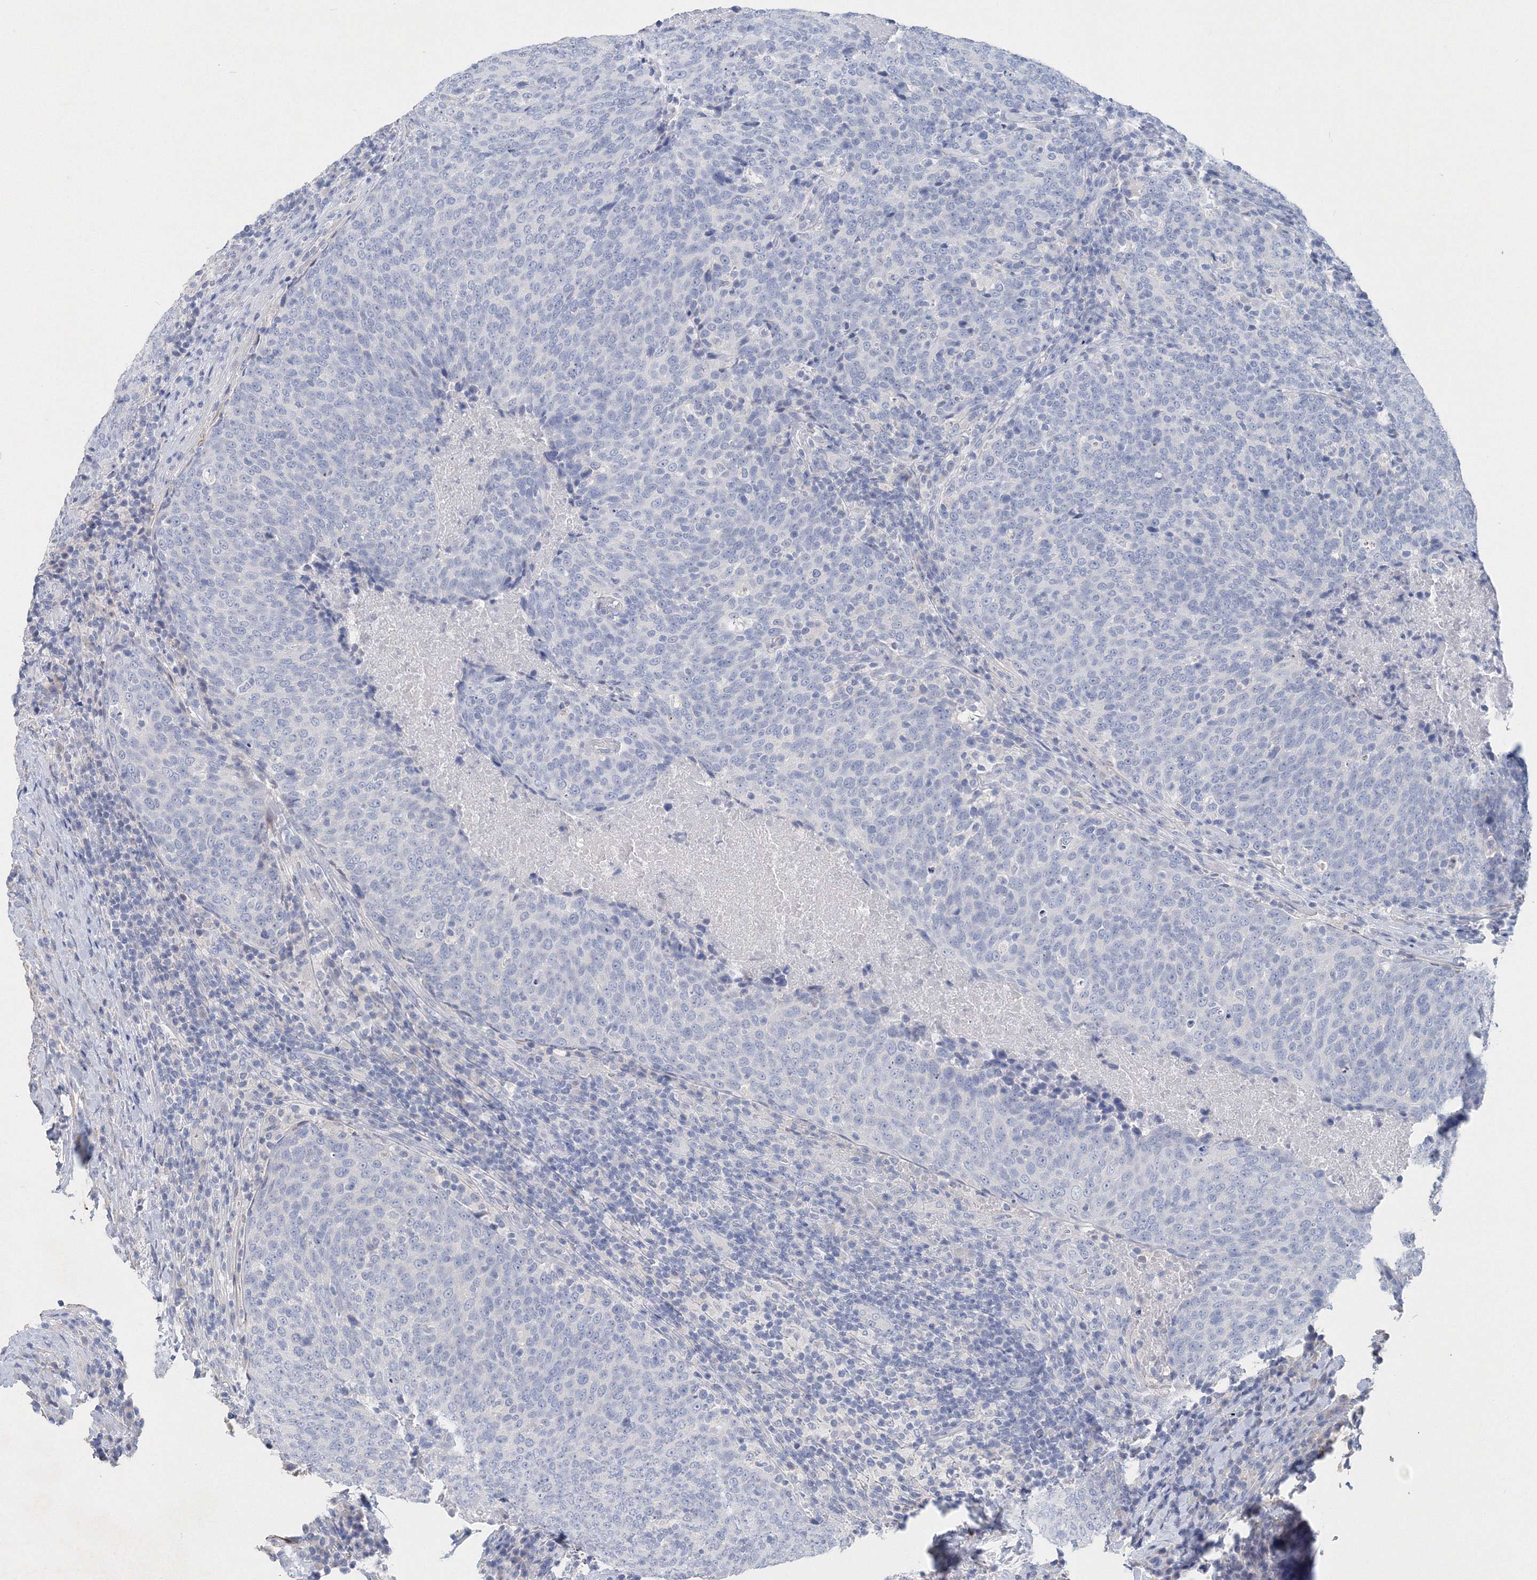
{"staining": {"intensity": "negative", "quantity": "none", "location": "none"}, "tissue": "head and neck cancer", "cell_type": "Tumor cells", "image_type": "cancer", "snomed": [{"axis": "morphology", "description": "Squamous cell carcinoma, NOS"}, {"axis": "morphology", "description": "Squamous cell carcinoma, metastatic, NOS"}, {"axis": "topography", "description": "Lymph node"}, {"axis": "topography", "description": "Head-Neck"}], "caption": "DAB immunohistochemical staining of human head and neck cancer shows no significant staining in tumor cells.", "gene": "OSBPL6", "patient": {"sex": "male", "age": 62}}